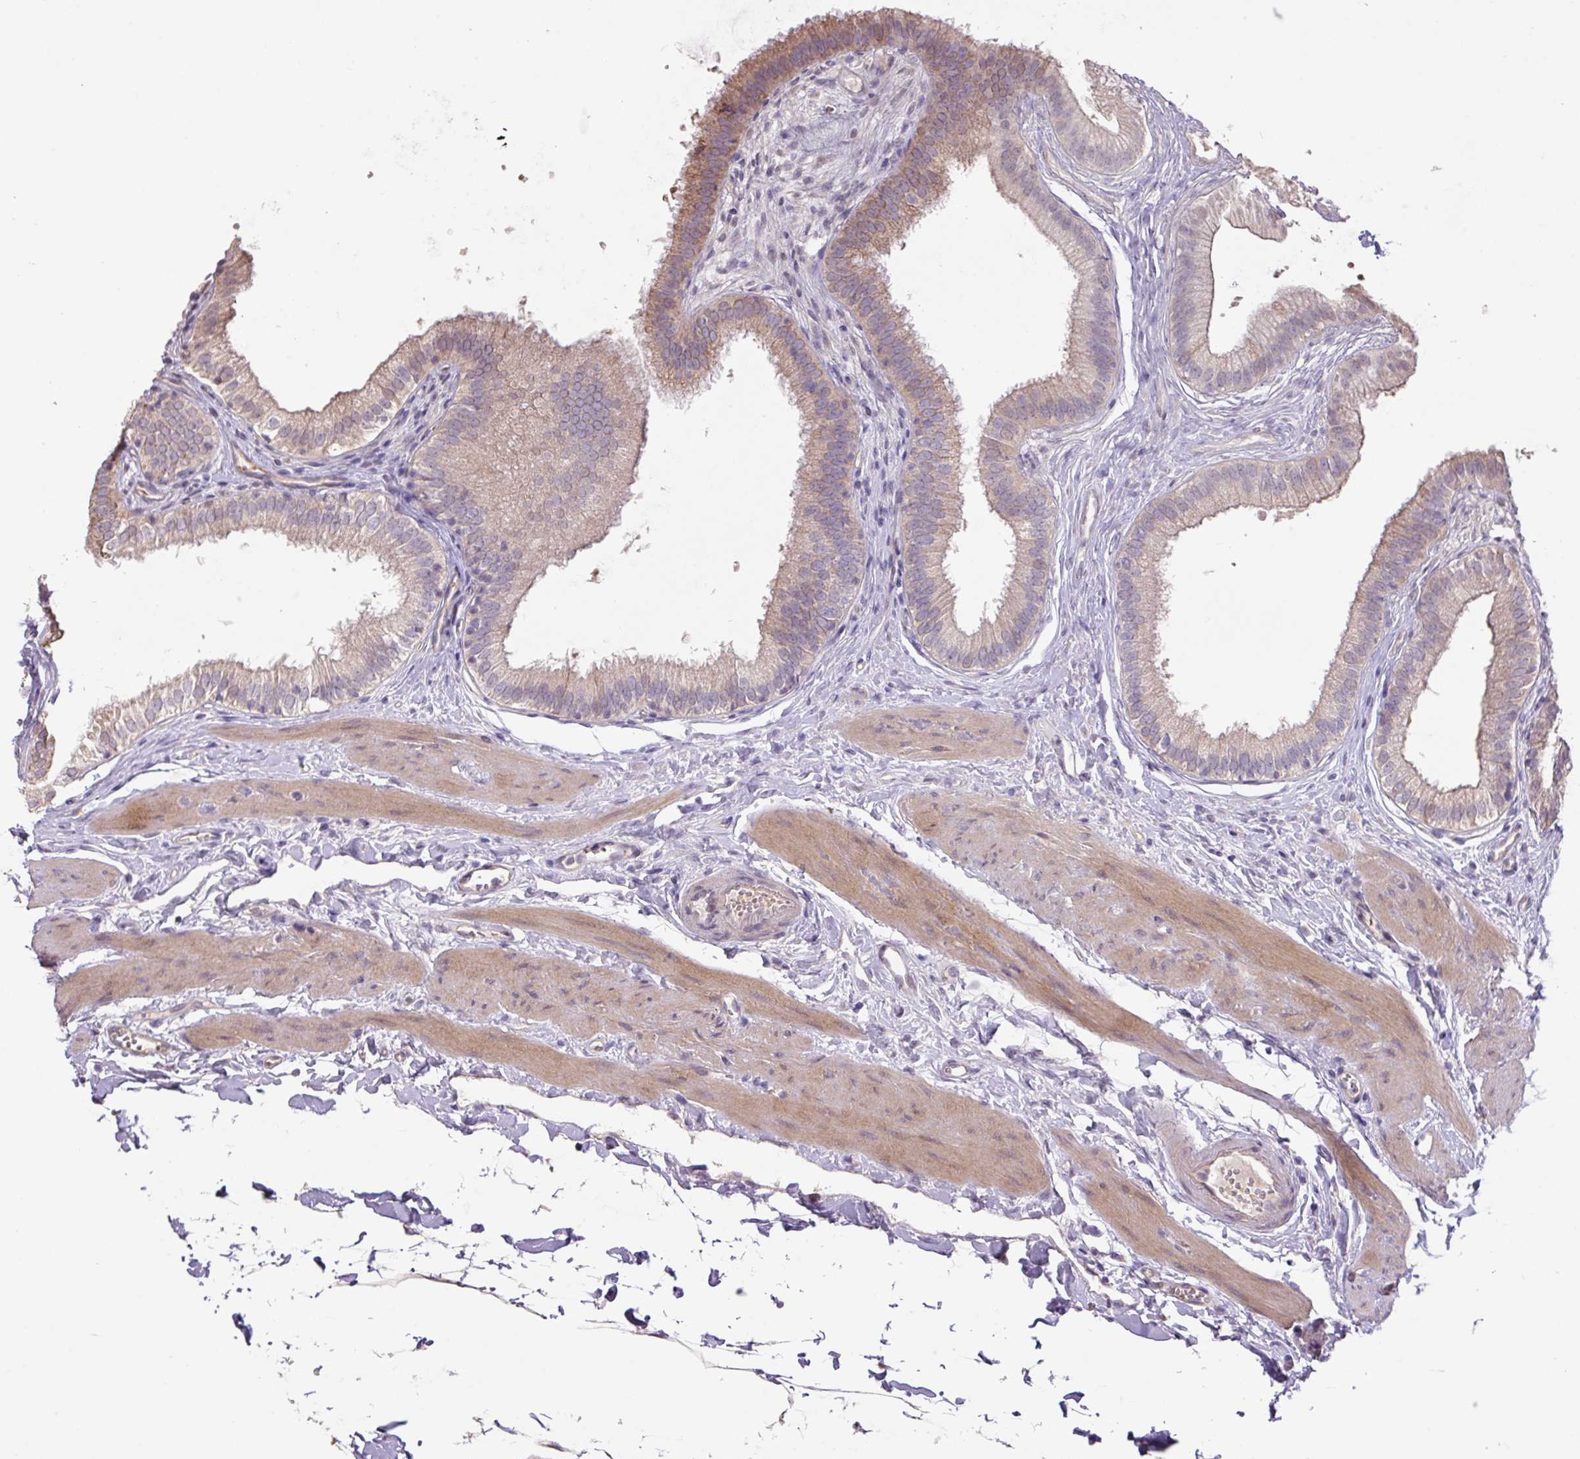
{"staining": {"intensity": "moderate", "quantity": "25%-75%", "location": "cytoplasmic/membranous"}, "tissue": "gallbladder", "cell_type": "Glandular cells", "image_type": "normal", "snomed": [{"axis": "morphology", "description": "Normal tissue, NOS"}, {"axis": "topography", "description": "Gallbladder"}], "caption": "Immunohistochemistry image of benign human gallbladder stained for a protein (brown), which shows medium levels of moderate cytoplasmic/membranous expression in about 25%-75% of glandular cells.", "gene": "PRADC1", "patient": {"sex": "female", "age": 54}}